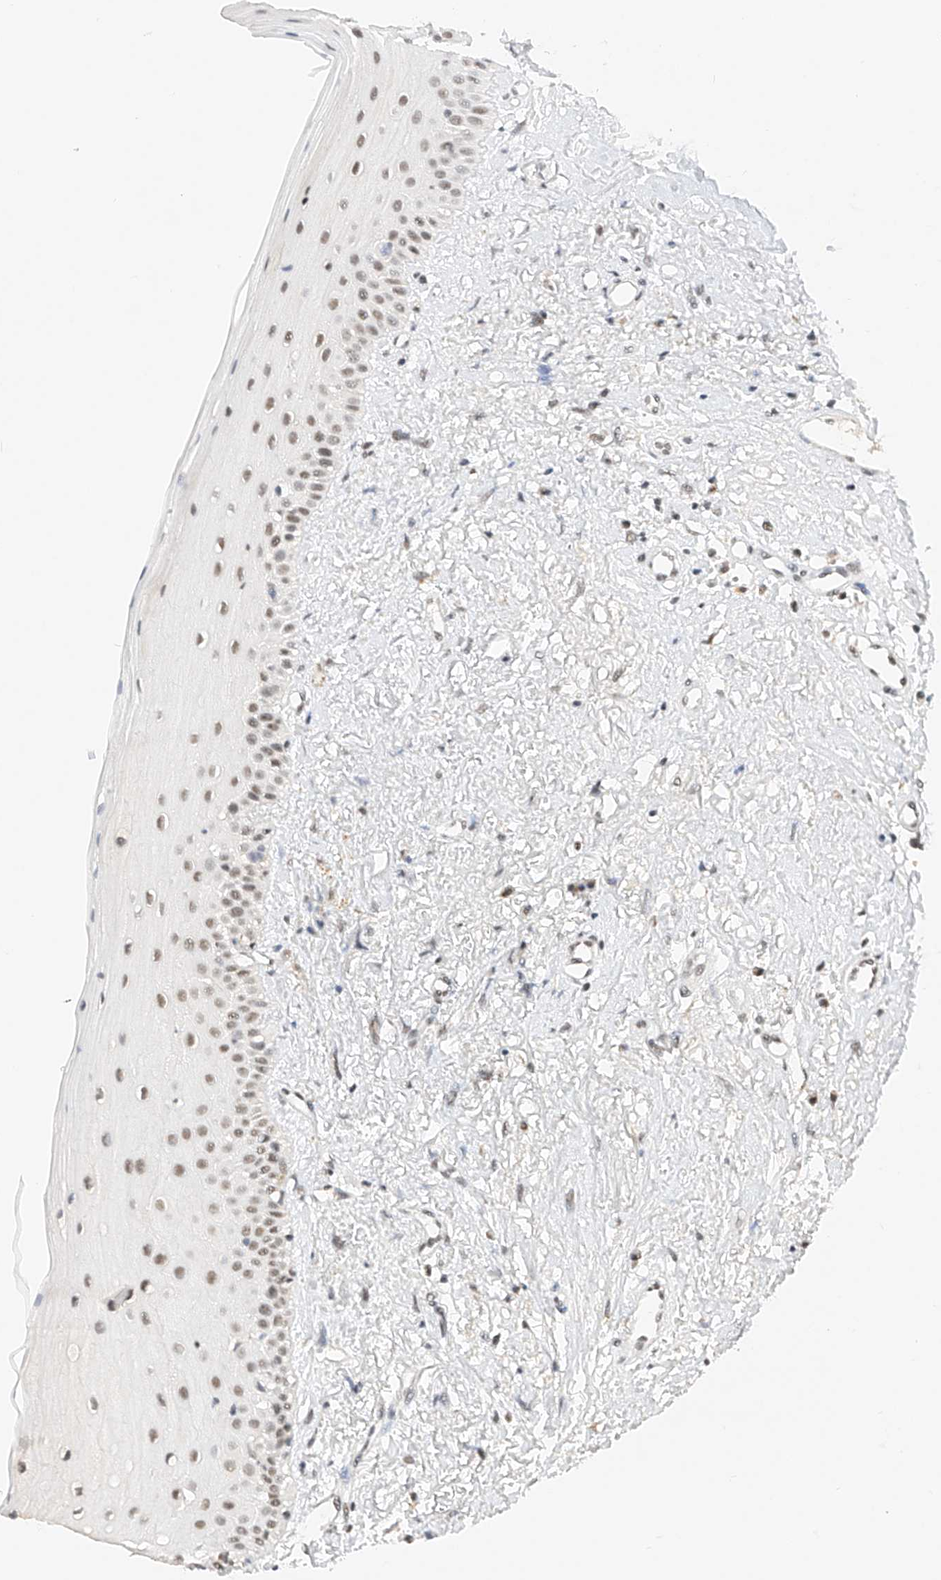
{"staining": {"intensity": "moderate", "quantity": "25%-75%", "location": "nuclear"}, "tissue": "oral mucosa", "cell_type": "Squamous epithelial cells", "image_type": "normal", "snomed": [{"axis": "morphology", "description": "Normal tissue, NOS"}, {"axis": "topography", "description": "Oral tissue"}], "caption": "Protein staining by immunohistochemistry reveals moderate nuclear positivity in about 25%-75% of squamous epithelial cells in unremarkable oral mucosa.", "gene": "NRF1", "patient": {"sex": "female", "age": 63}}